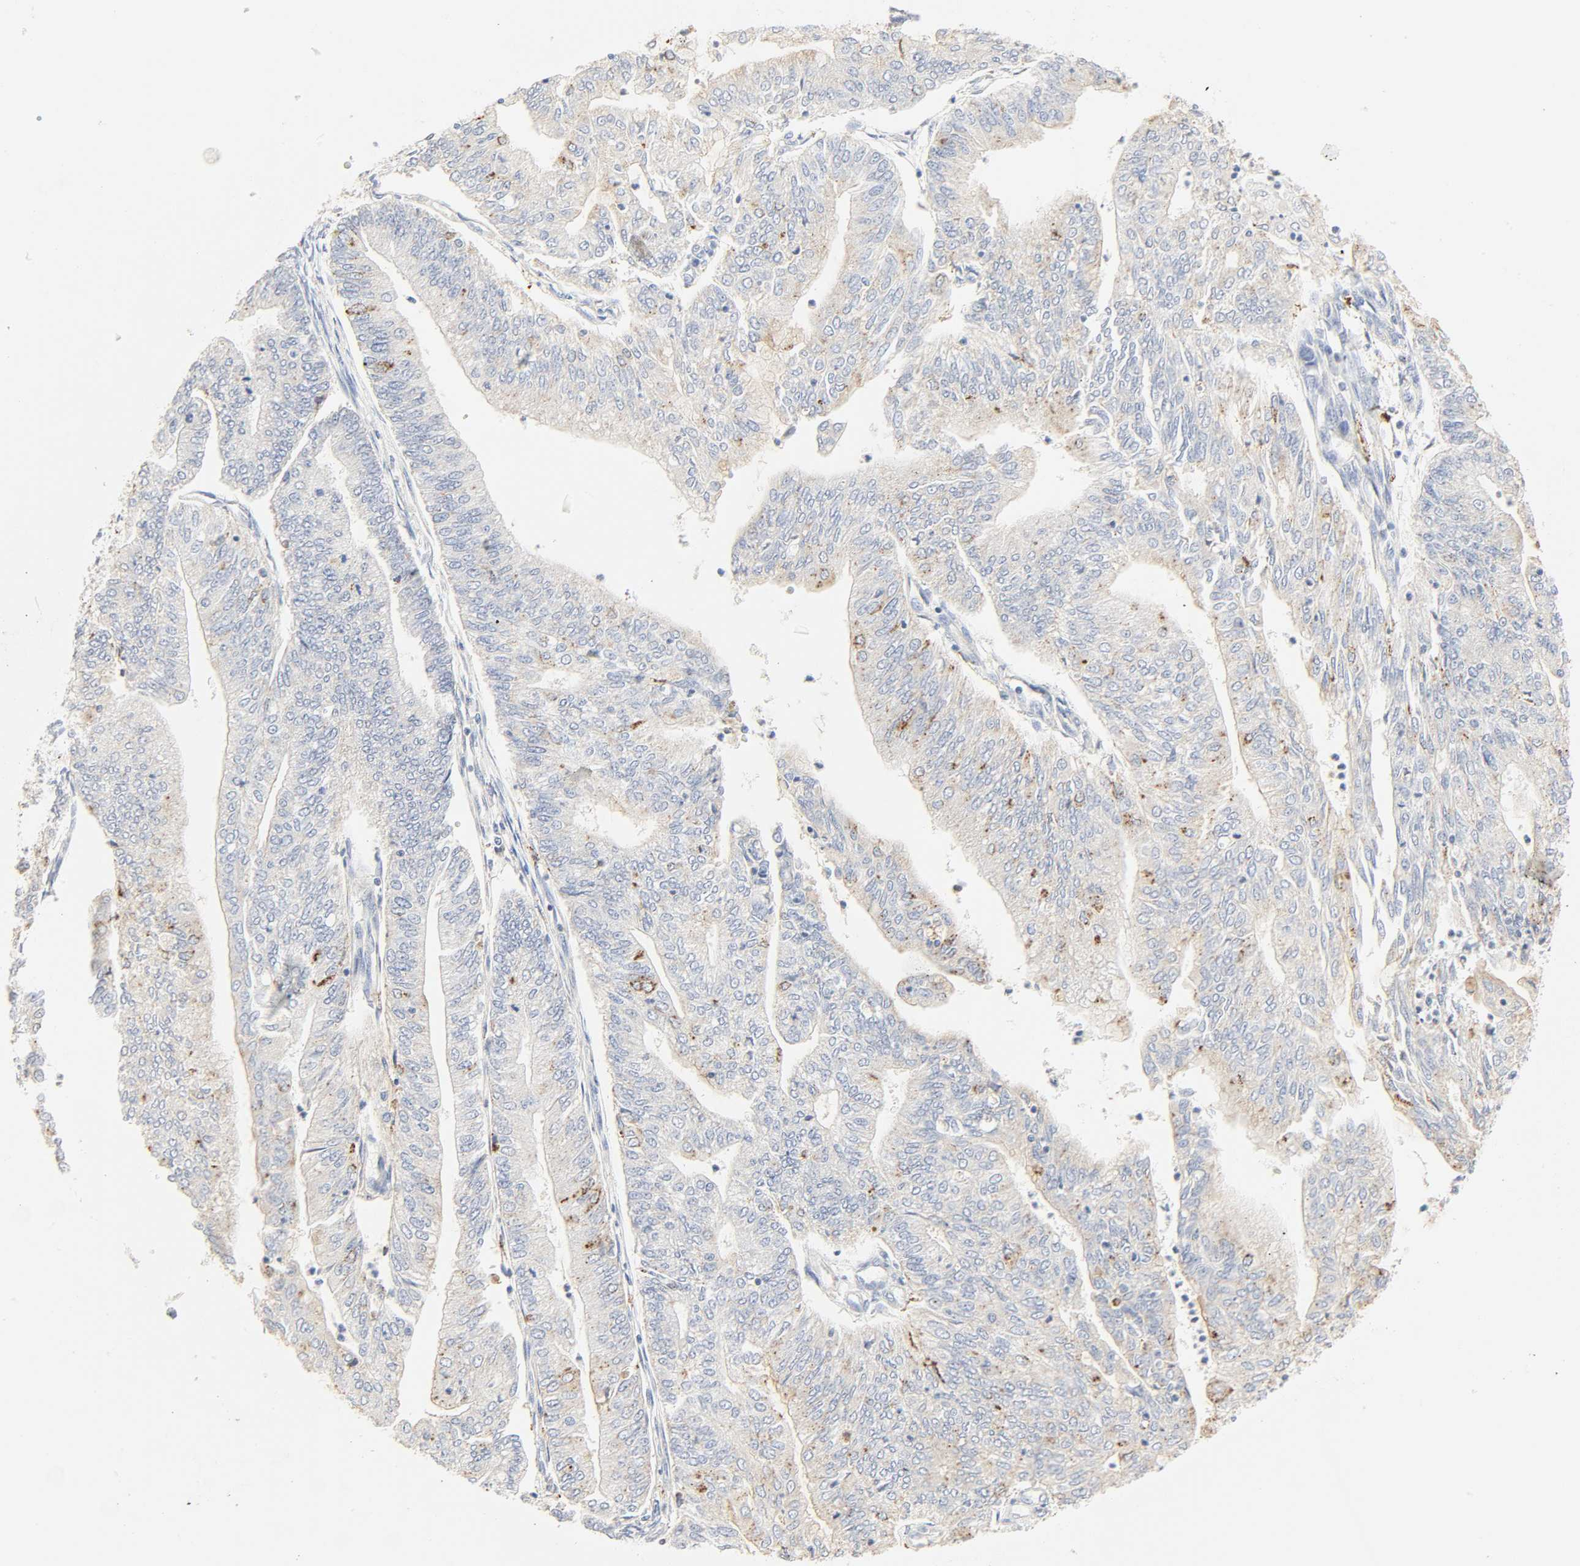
{"staining": {"intensity": "moderate", "quantity": "25%-75%", "location": "cytoplasmic/membranous"}, "tissue": "endometrial cancer", "cell_type": "Tumor cells", "image_type": "cancer", "snomed": [{"axis": "morphology", "description": "Adenocarcinoma, NOS"}, {"axis": "topography", "description": "Endometrium"}], "caption": "Protein analysis of endometrial adenocarcinoma tissue displays moderate cytoplasmic/membranous staining in approximately 25%-75% of tumor cells.", "gene": "CAMK2A", "patient": {"sex": "female", "age": 59}}